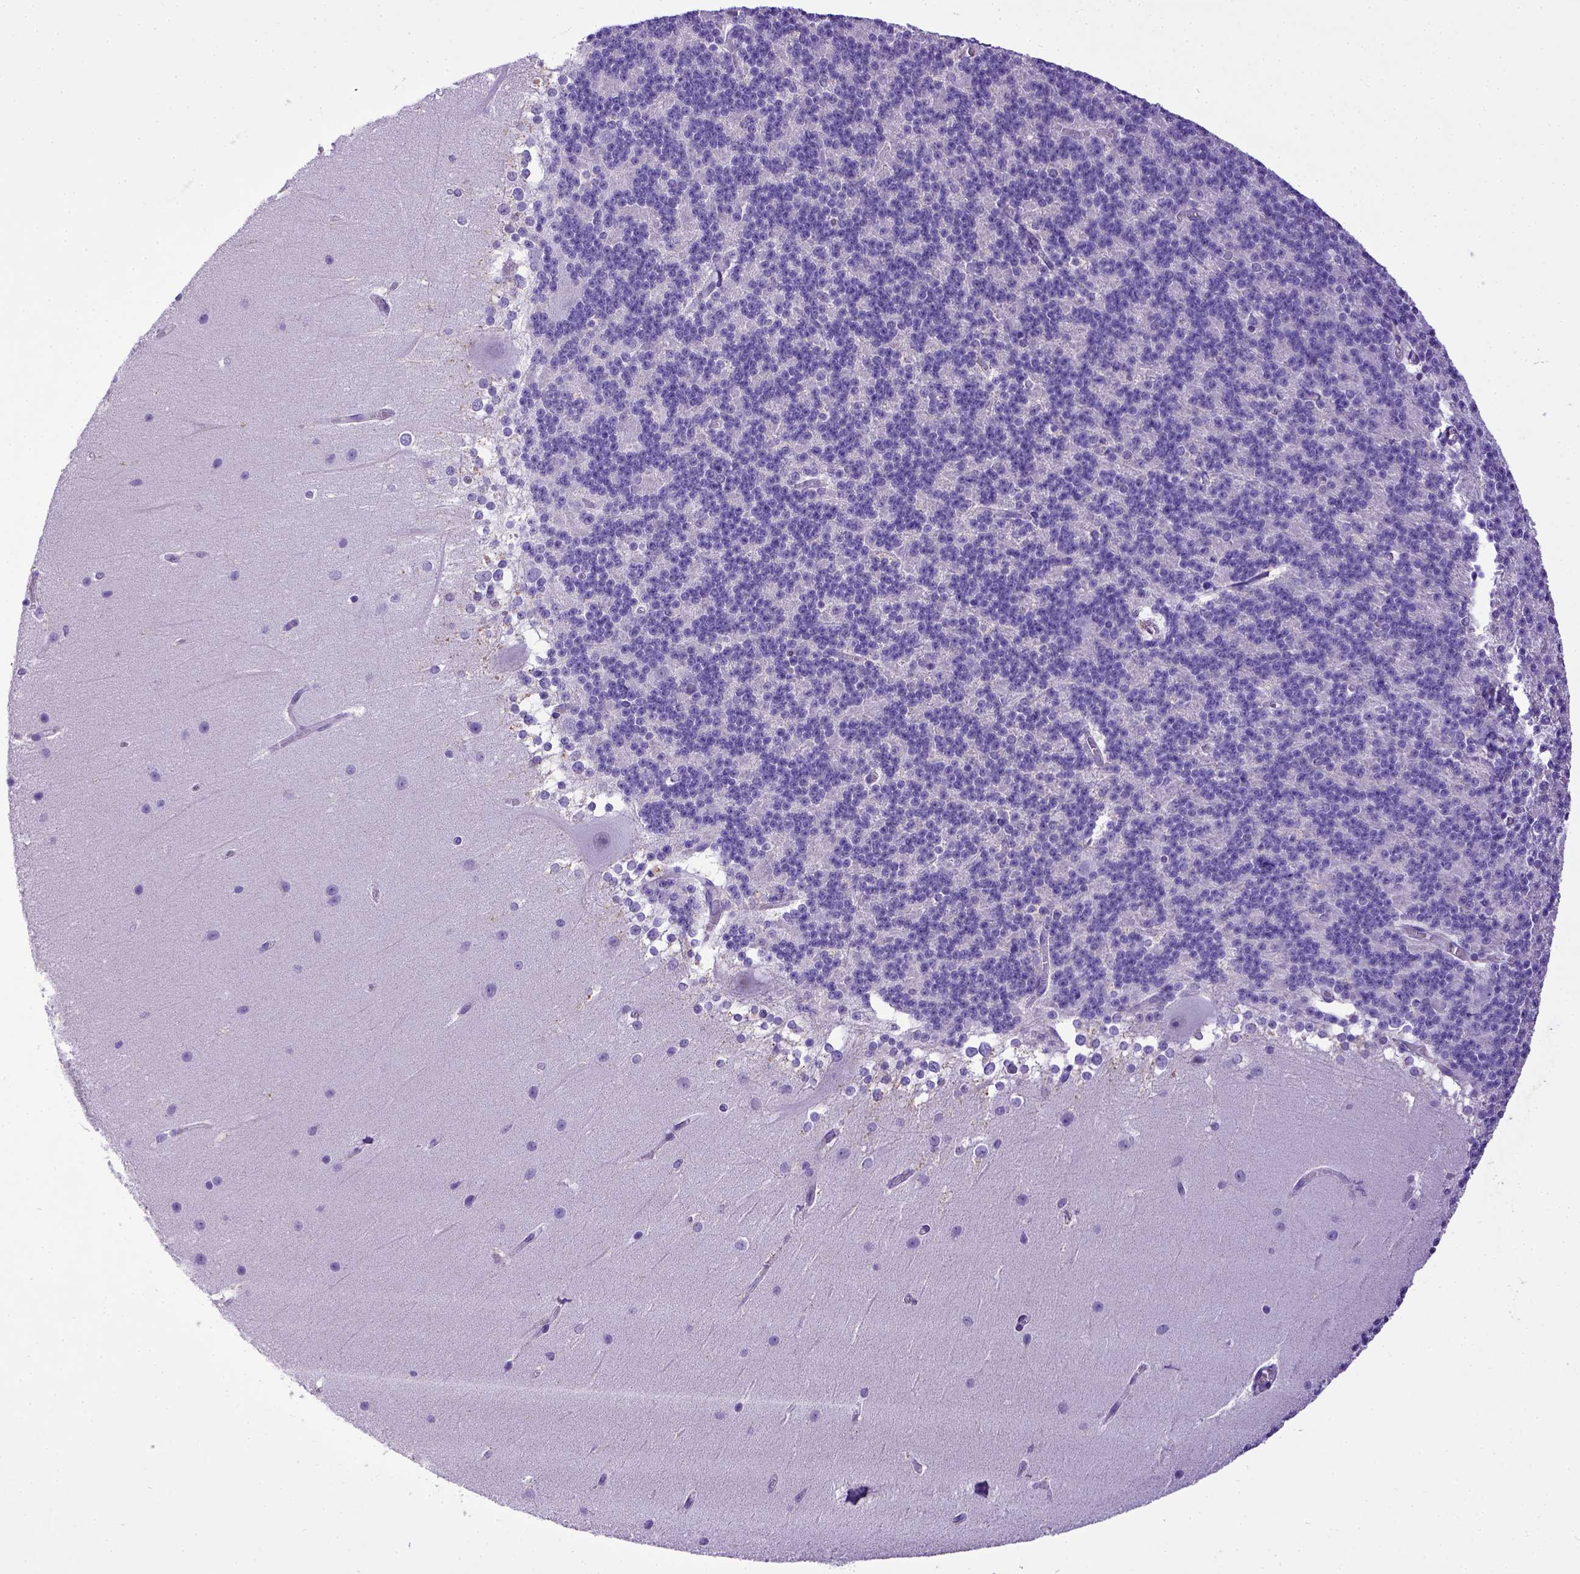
{"staining": {"intensity": "negative", "quantity": "none", "location": "none"}, "tissue": "cerebellum", "cell_type": "Cells in granular layer", "image_type": "normal", "snomed": [{"axis": "morphology", "description": "Normal tissue, NOS"}, {"axis": "topography", "description": "Cerebellum"}], "caption": "There is no significant expression in cells in granular layer of cerebellum. (DAB IHC, high magnification).", "gene": "SPEF1", "patient": {"sex": "female", "age": 19}}